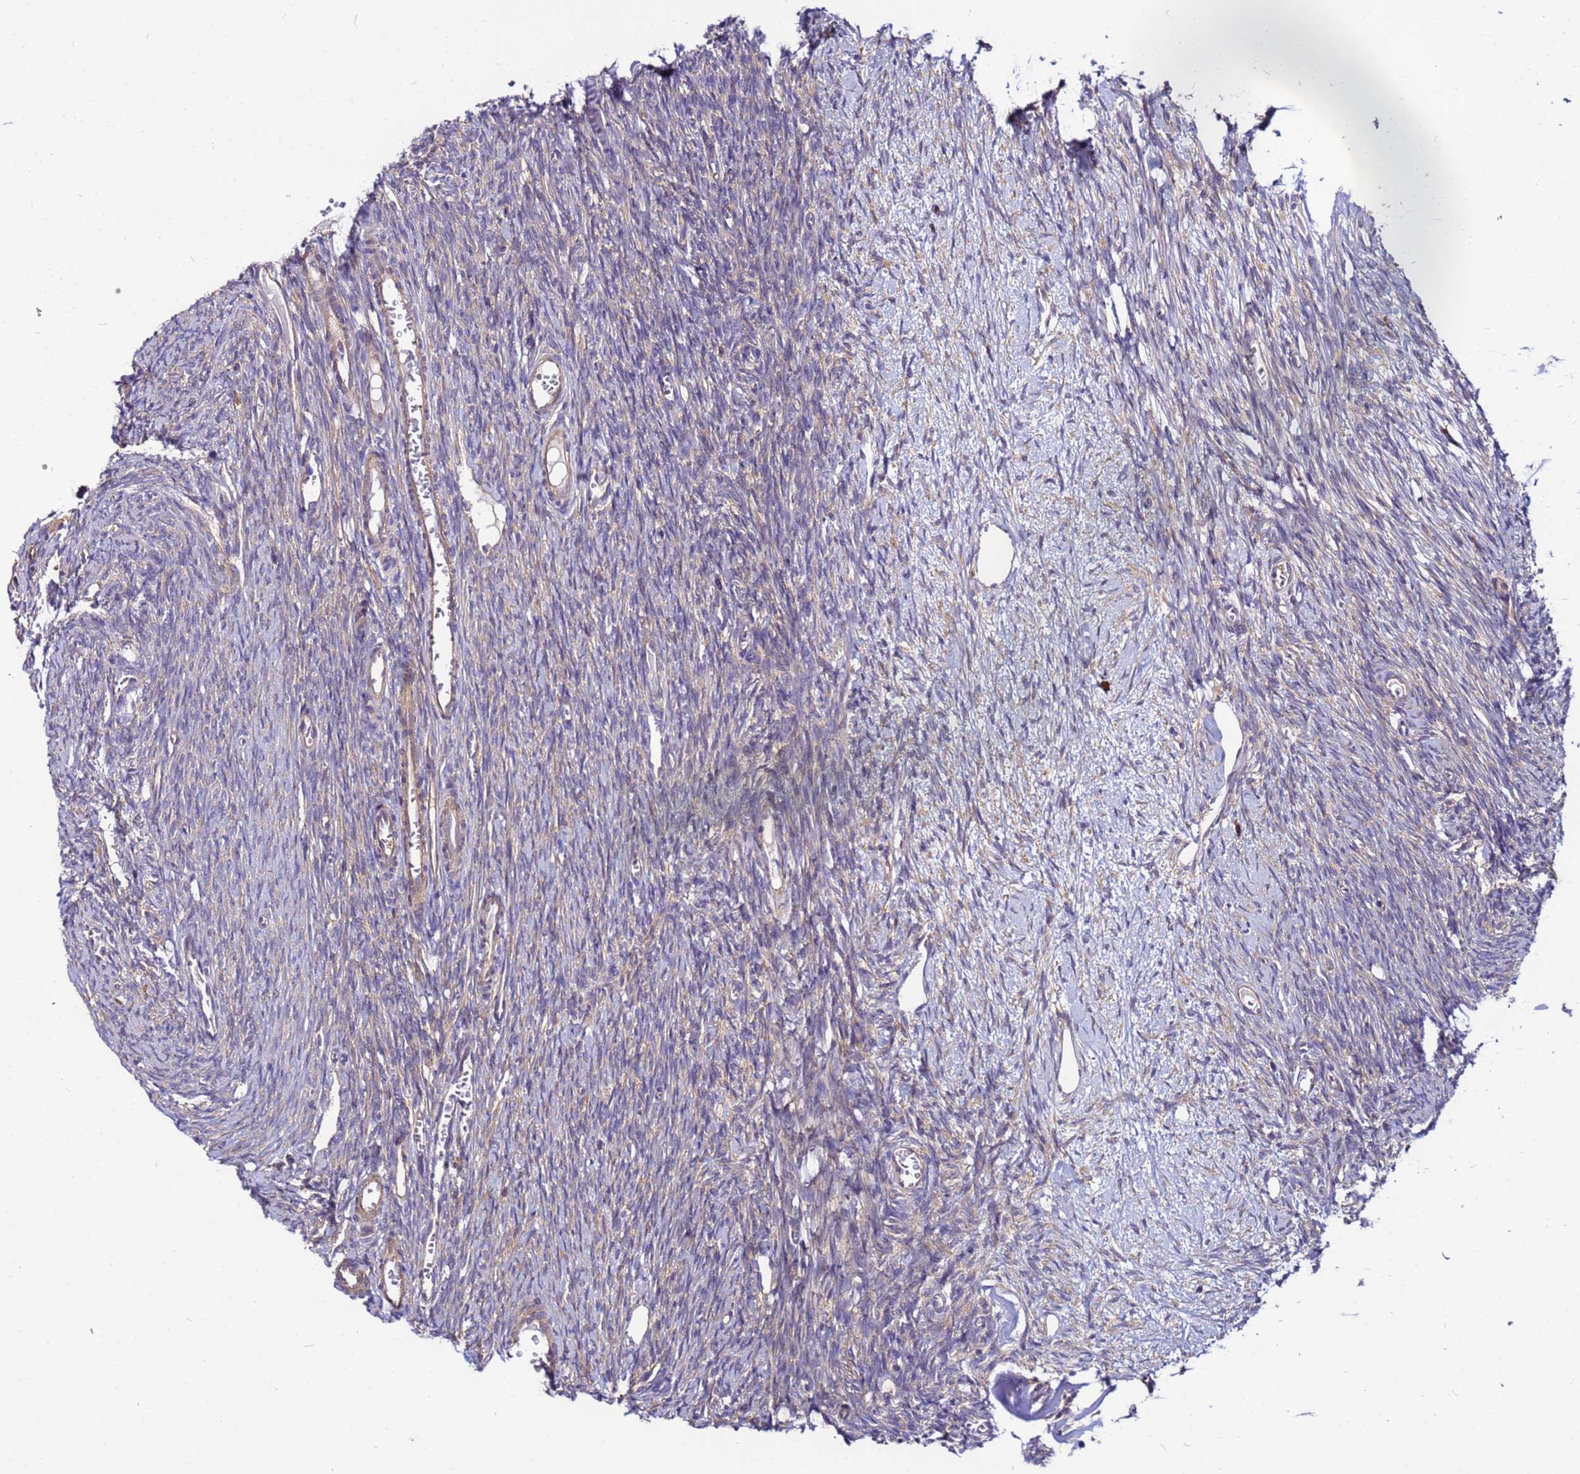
{"staining": {"intensity": "weak", "quantity": "25%-75%", "location": "cytoplasmic/membranous"}, "tissue": "ovary", "cell_type": "Follicle cells", "image_type": "normal", "snomed": [{"axis": "morphology", "description": "Normal tissue, NOS"}, {"axis": "topography", "description": "Ovary"}], "caption": "About 25%-75% of follicle cells in unremarkable ovary reveal weak cytoplasmic/membranous protein staining as visualized by brown immunohistochemical staining.", "gene": "STK38L", "patient": {"sex": "female", "age": 44}}